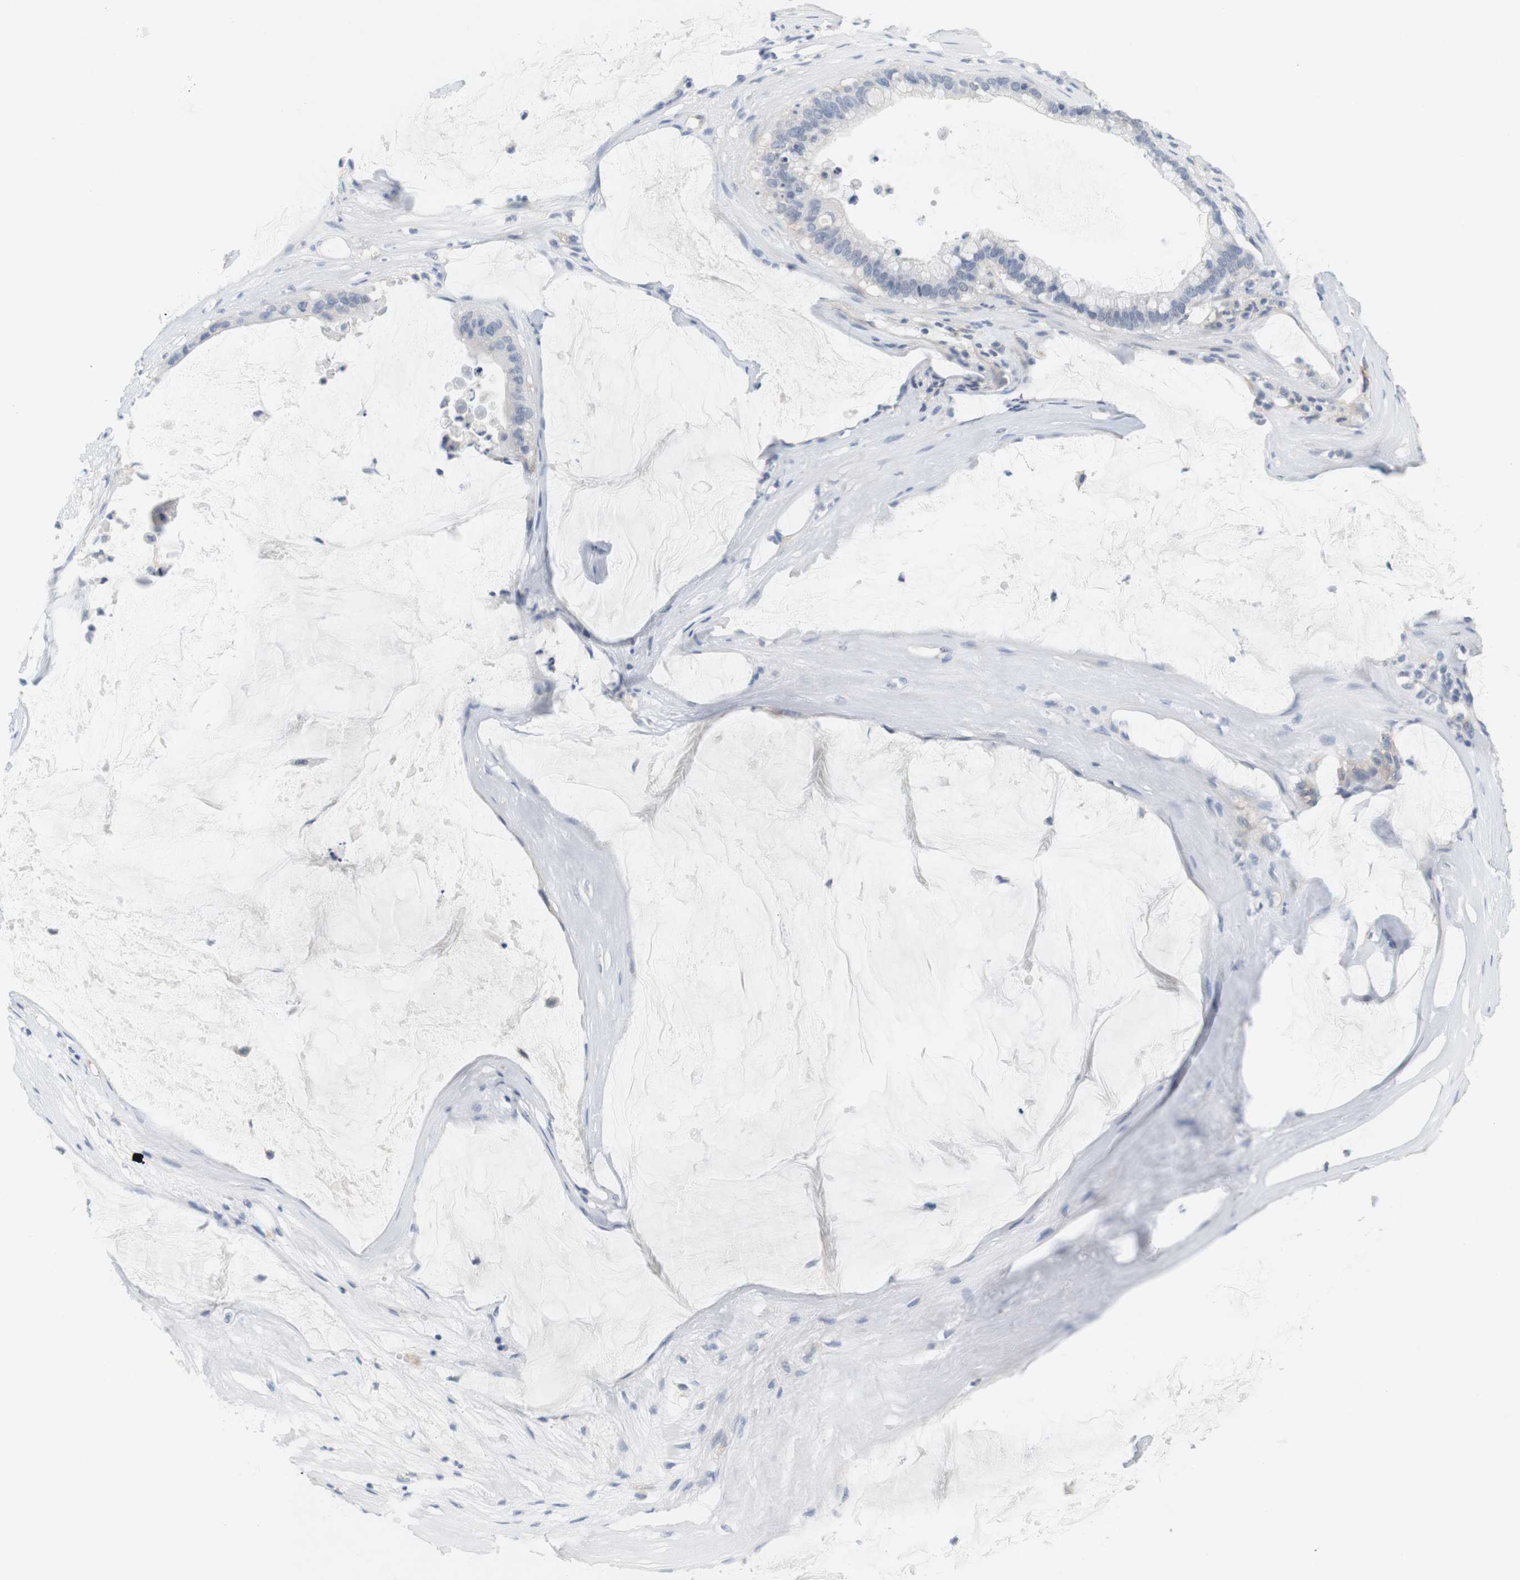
{"staining": {"intensity": "negative", "quantity": "none", "location": "none"}, "tissue": "pancreatic cancer", "cell_type": "Tumor cells", "image_type": "cancer", "snomed": [{"axis": "morphology", "description": "Adenocarcinoma, NOS"}, {"axis": "topography", "description": "Pancreas"}], "caption": "IHC image of human pancreatic cancer (adenocarcinoma) stained for a protein (brown), which displays no expression in tumor cells. The staining was performed using DAB (3,3'-diaminobenzidine) to visualize the protein expression in brown, while the nuclei were stained in blue with hematoxylin (Magnification: 20x).", "gene": "OSR1", "patient": {"sex": "male", "age": 41}}